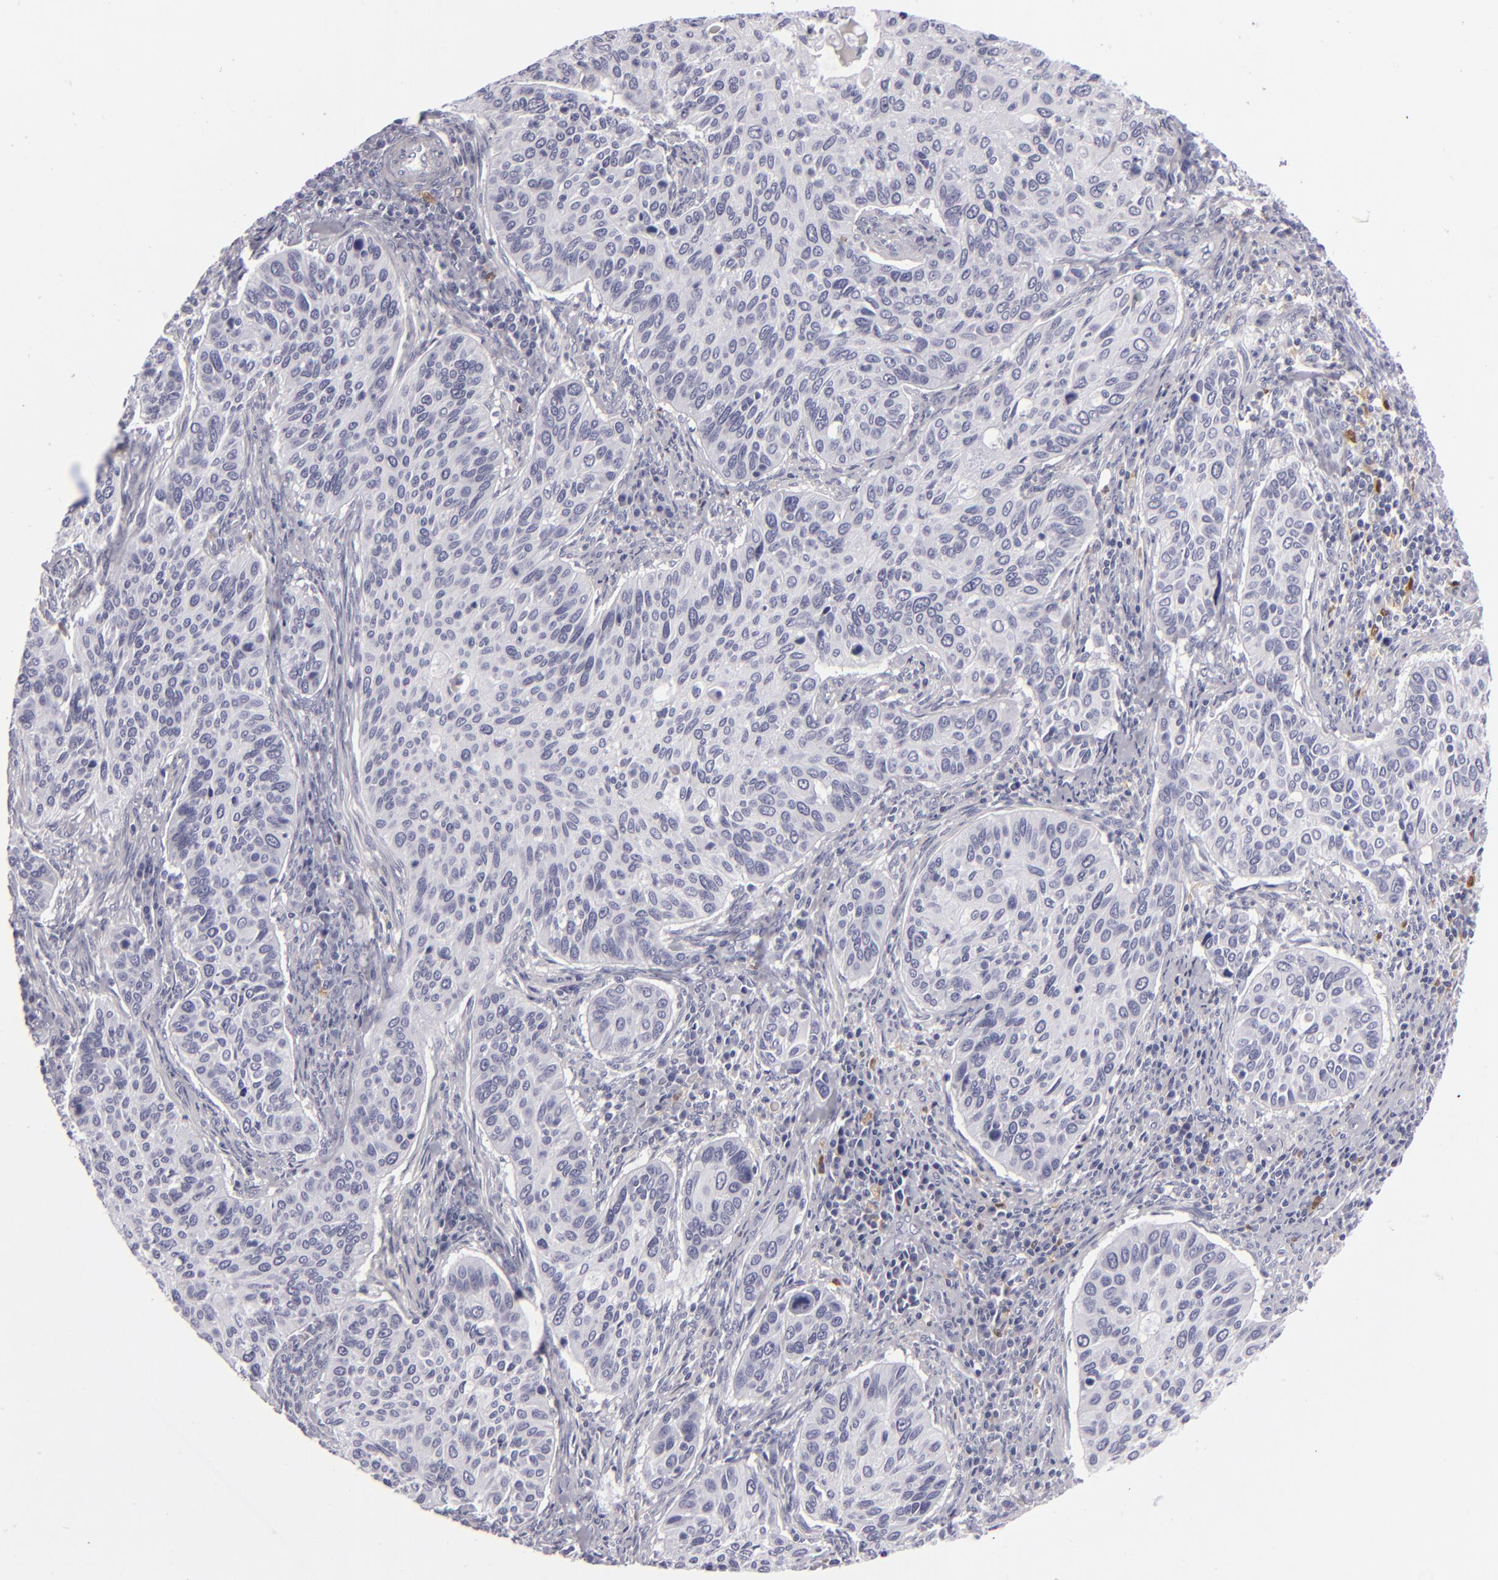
{"staining": {"intensity": "negative", "quantity": "none", "location": "none"}, "tissue": "cervical cancer", "cell_type": "Tumor cells", "image_type": "cancer", "snomed": [{"axis": "morphology", "description": "Adenocarcinoma, NOS"}, {"axis": "topography", "description": "Cervix"}], "caption": "A photomicrograph of human cervical cancer is negative for staining in tumor cells.", "gene": "F13A1", "patient": {"sex": "female", "age": 29}}